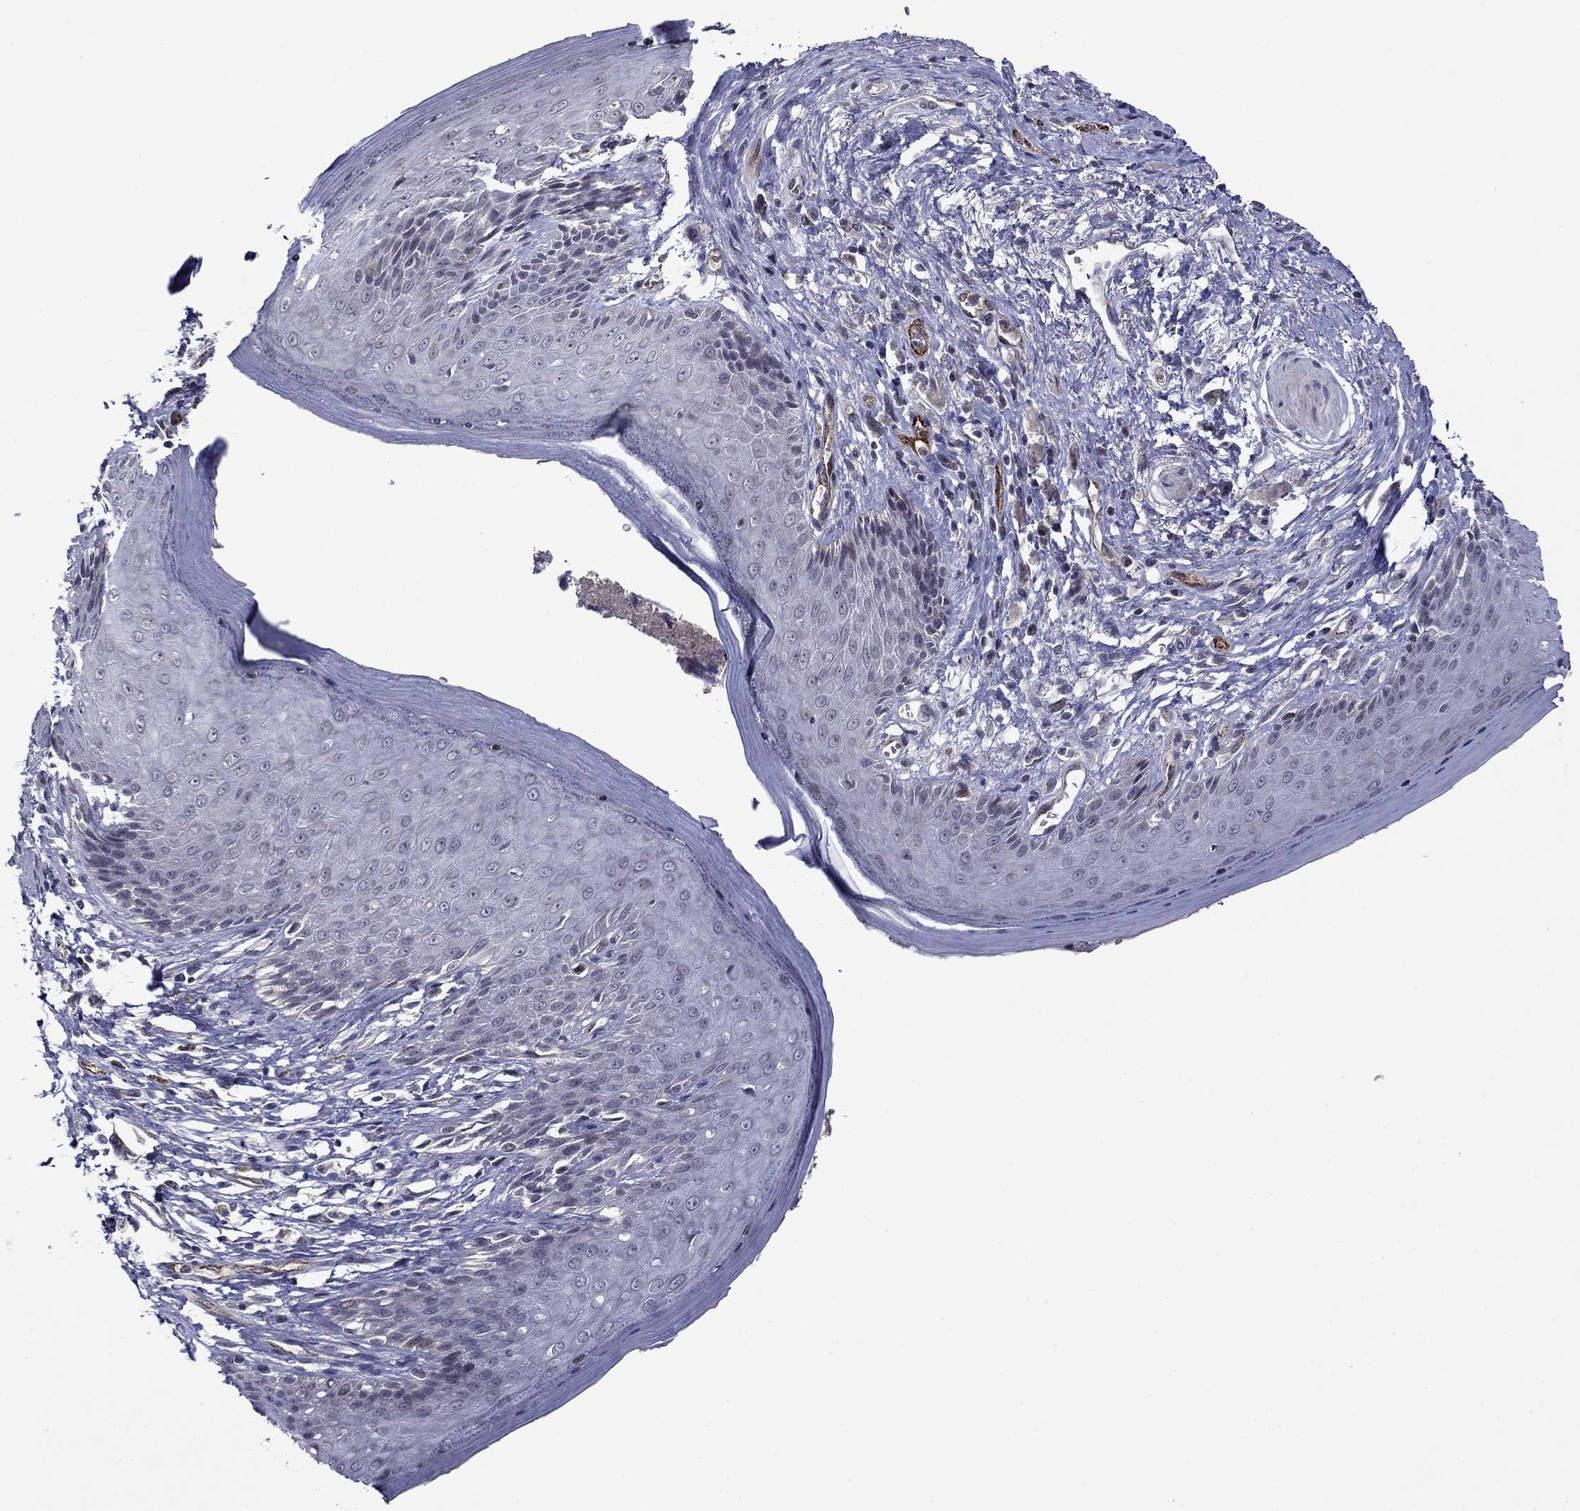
{"staining": {"intensity": "negative", "quantity": "none", "location": "none"}, "tissue": "skin", "cell_type": "Epidermal cells", "image_type": "normal", "snomed": [{"axis": "morphology", "description": "Normal tissue, NOS"}, {"axis": "morphology", "description": "Adenocarcinoma, NOS"}, {"axis": "topography", "description": "Rectum"}, {"axis": "topography", "description": "Anal"}], "caption": "Epidermal cells are negative for brown protein staining in benign skin. The staining was performed using DAB (3,3'-diaminobenzidine) to visualize the protein expression in brown, while the nuclei were stained in blue with hematoxylin (Magnification: 20x).", "gene": "SLITRK1", "patient": {"sex": "female", "age": 68}}